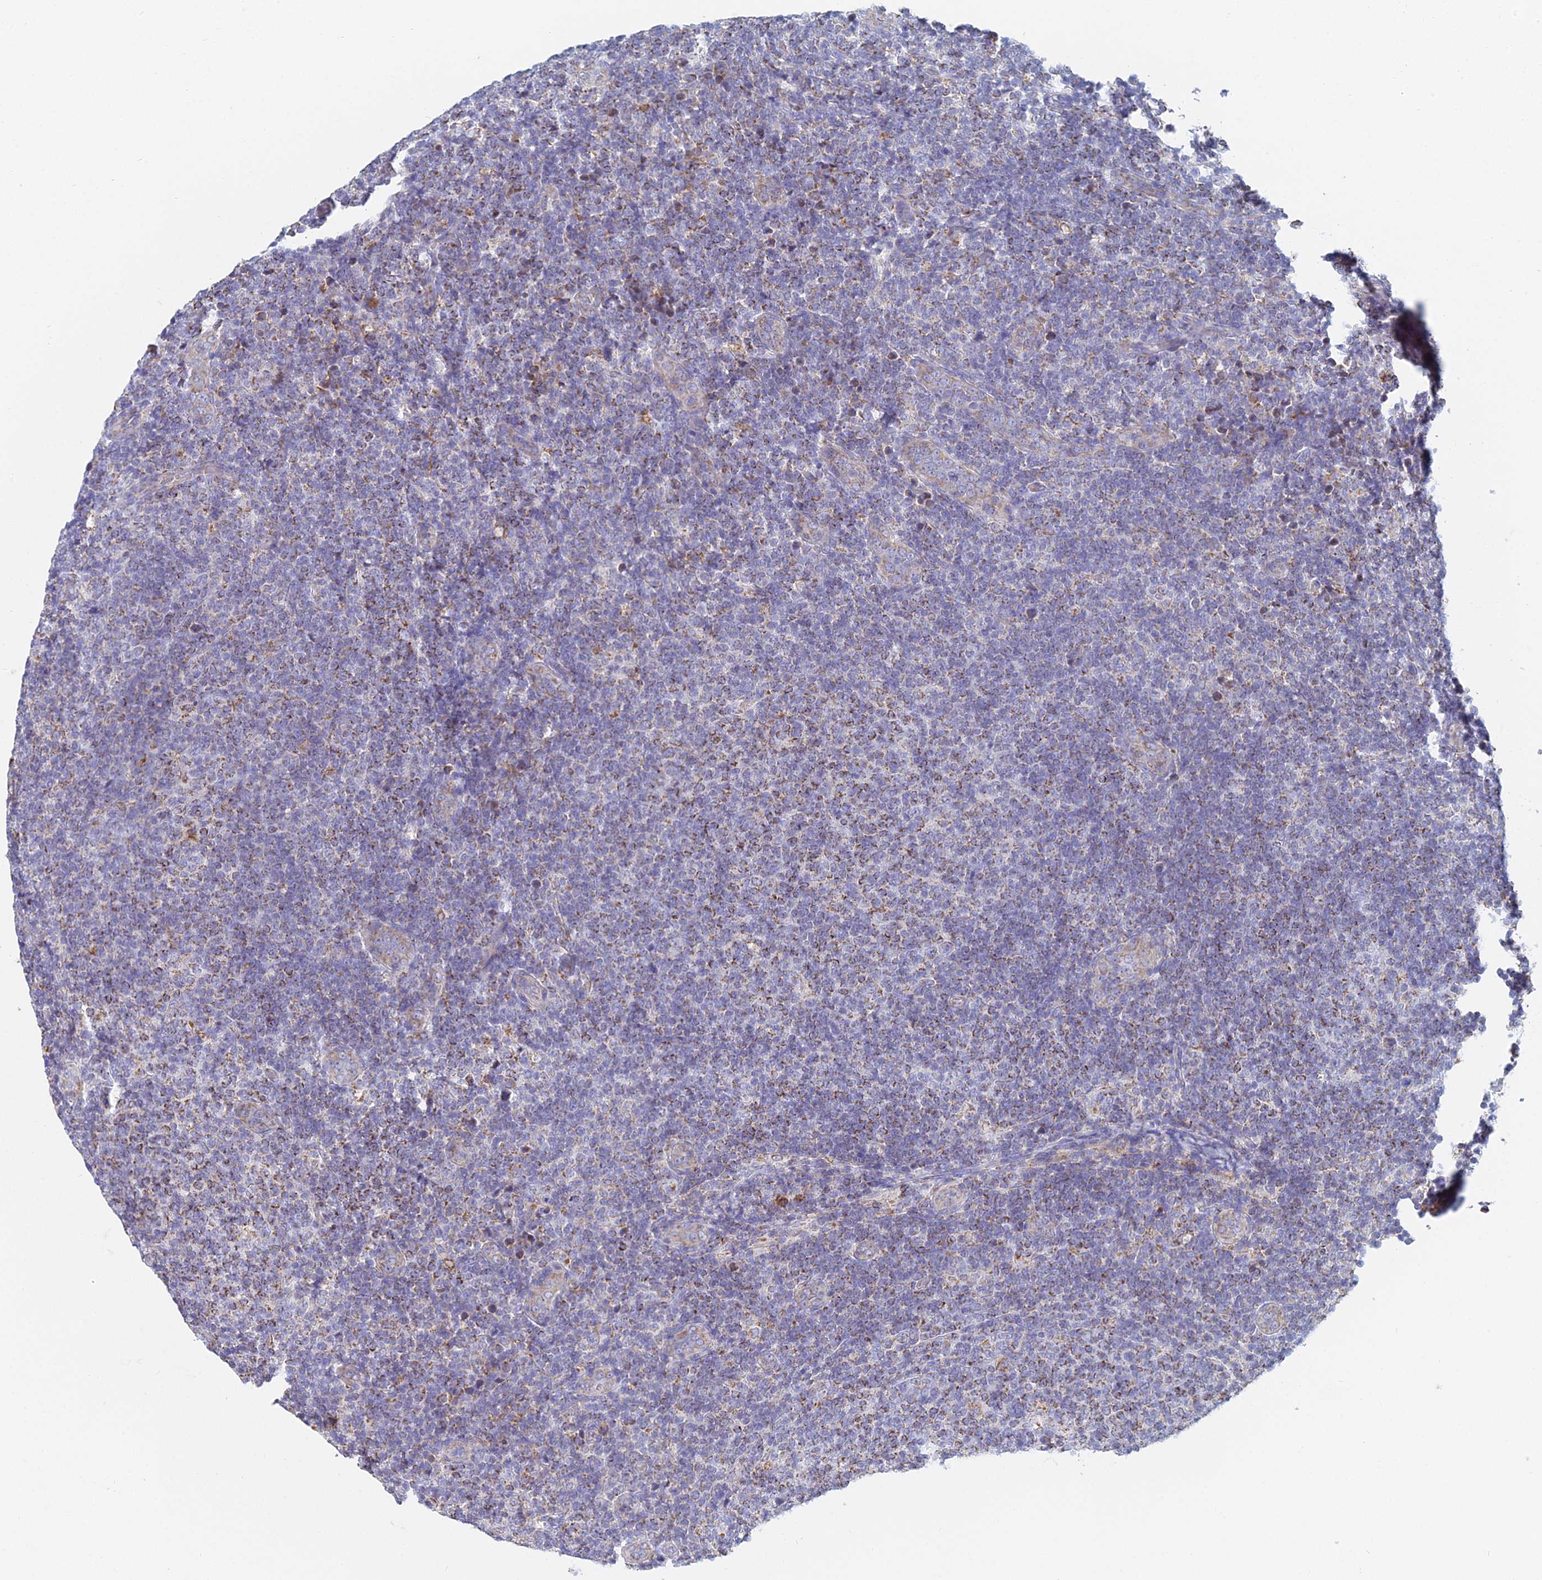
{"staining": {"intensity": "moderate", "quantity": "<25%", "location": "cytoplasmic/membranous"}, "tissue": "lymphoma", "cell_type": "Tumor cells", "image_type": "cancer", "snomed": [{"axis": "morphology", "description": "Malignant lymphoma, non-Hodgkin's type, Low grade"}, {"axis": "topography", "description": "Lymph node"}], "caption": "About <25% of tumor cells in low-grade malignant lymphoma, non-Hodgkin's type exhibit moderate cytoplasmic/membranous protein expression as visualized by brown immunohistochemical staining.", "gene": "CRACR2B", "patient": {"sex": "male", "age": 66}}